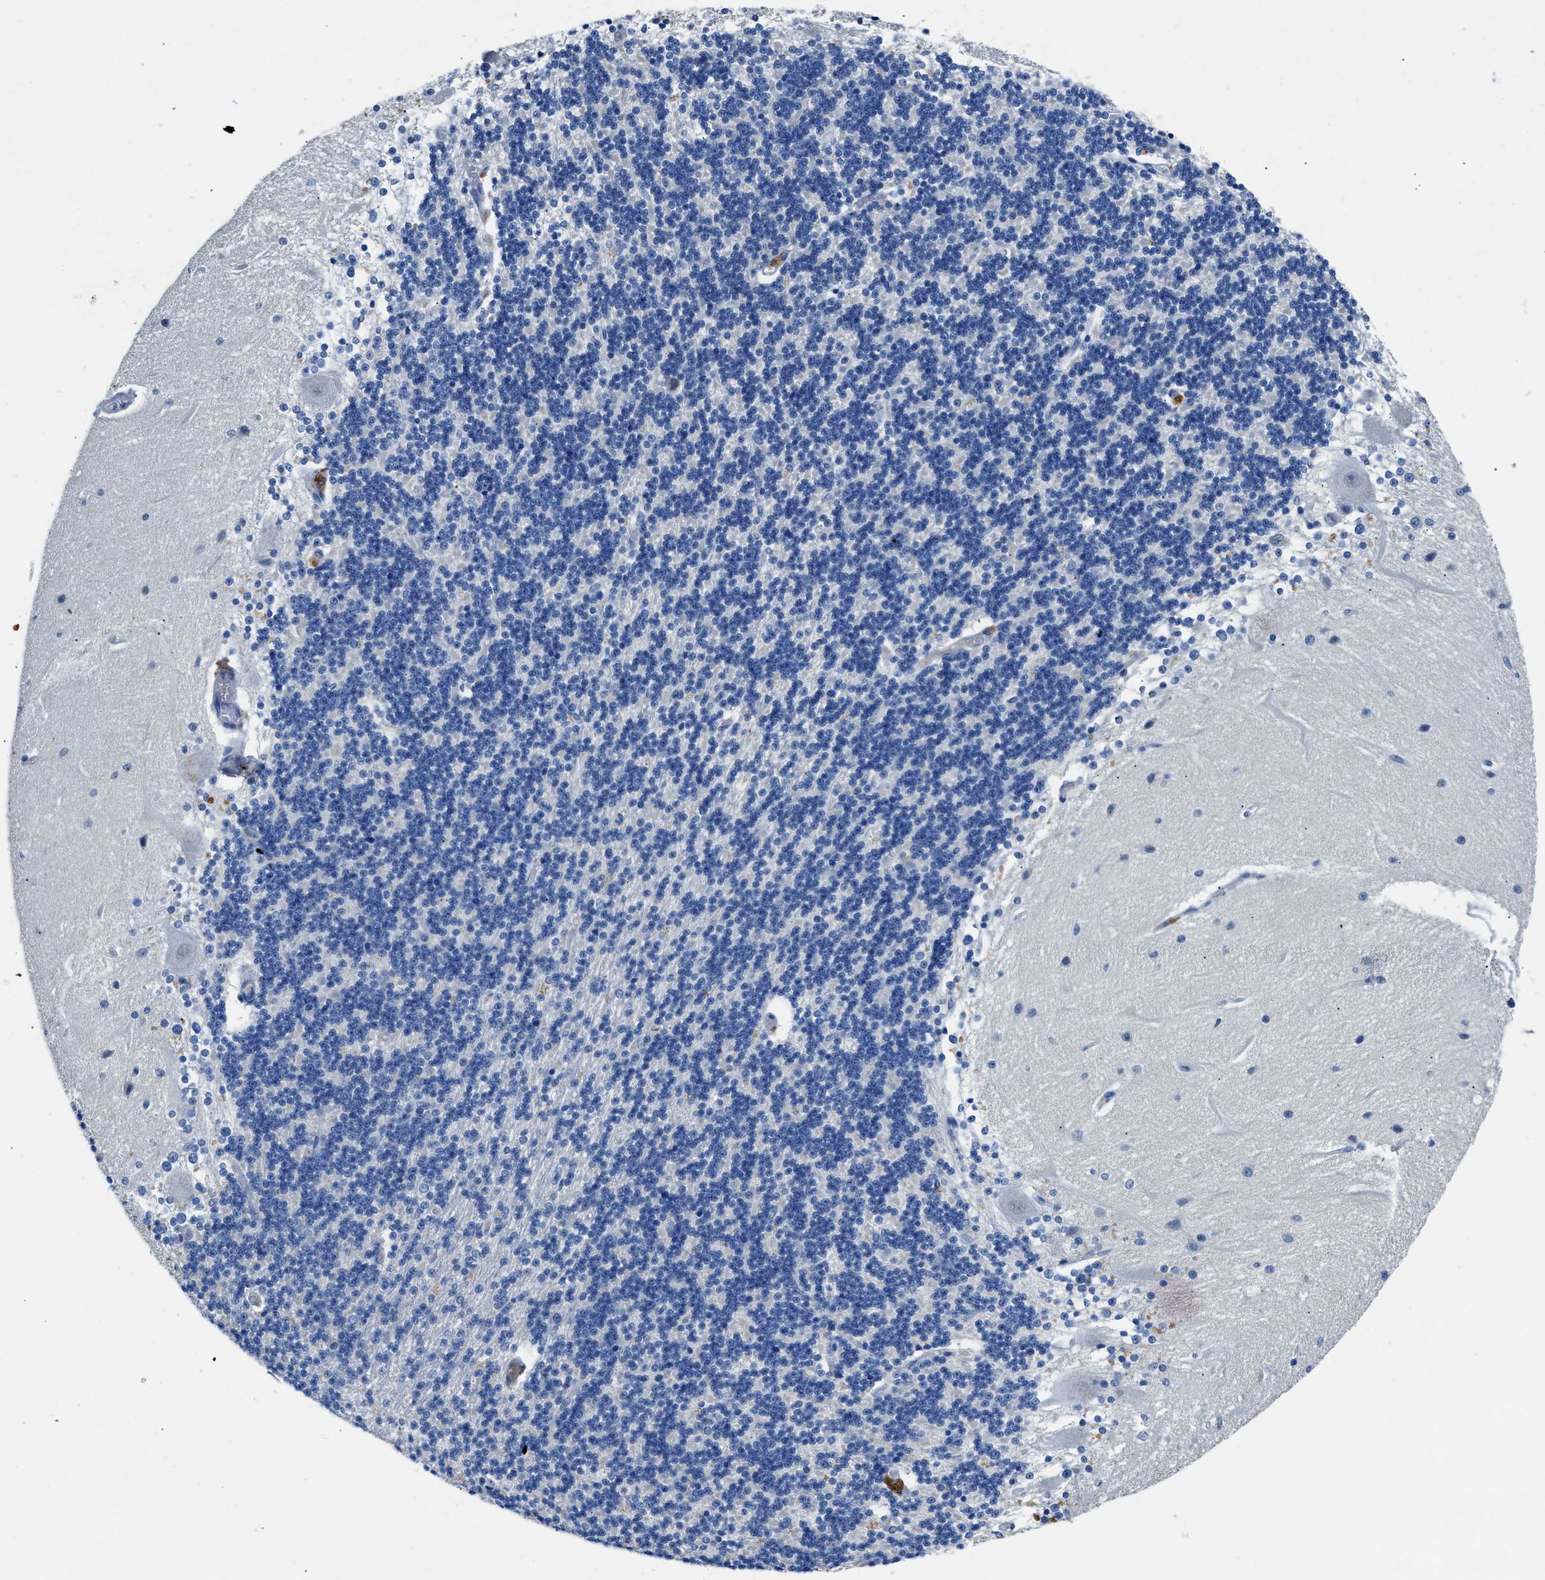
{"staining": {"intensity": "negative", "quantity": "none", "location": "none"}, "tissue": "cerebellum", "cell_type": "Cells in granular layer", "image_type": "normal", "snomed": [{"axis": "morphology", "description": "Normal tissue, NOS"}, {"axis": "topography", "description": "Cerebellum"}], "caption": "Immunohistochemistry micrograph of normal cerebellum stained for a protein (brown), which demonstrates no expression in cells in granular layer. Brightfield microscopy of IHC stained with DAB (brown) and hematoxylin (blue), captured at high magnification.", "gene": "SLC10A6", "patient": {"sex": "female", "age": 54}}